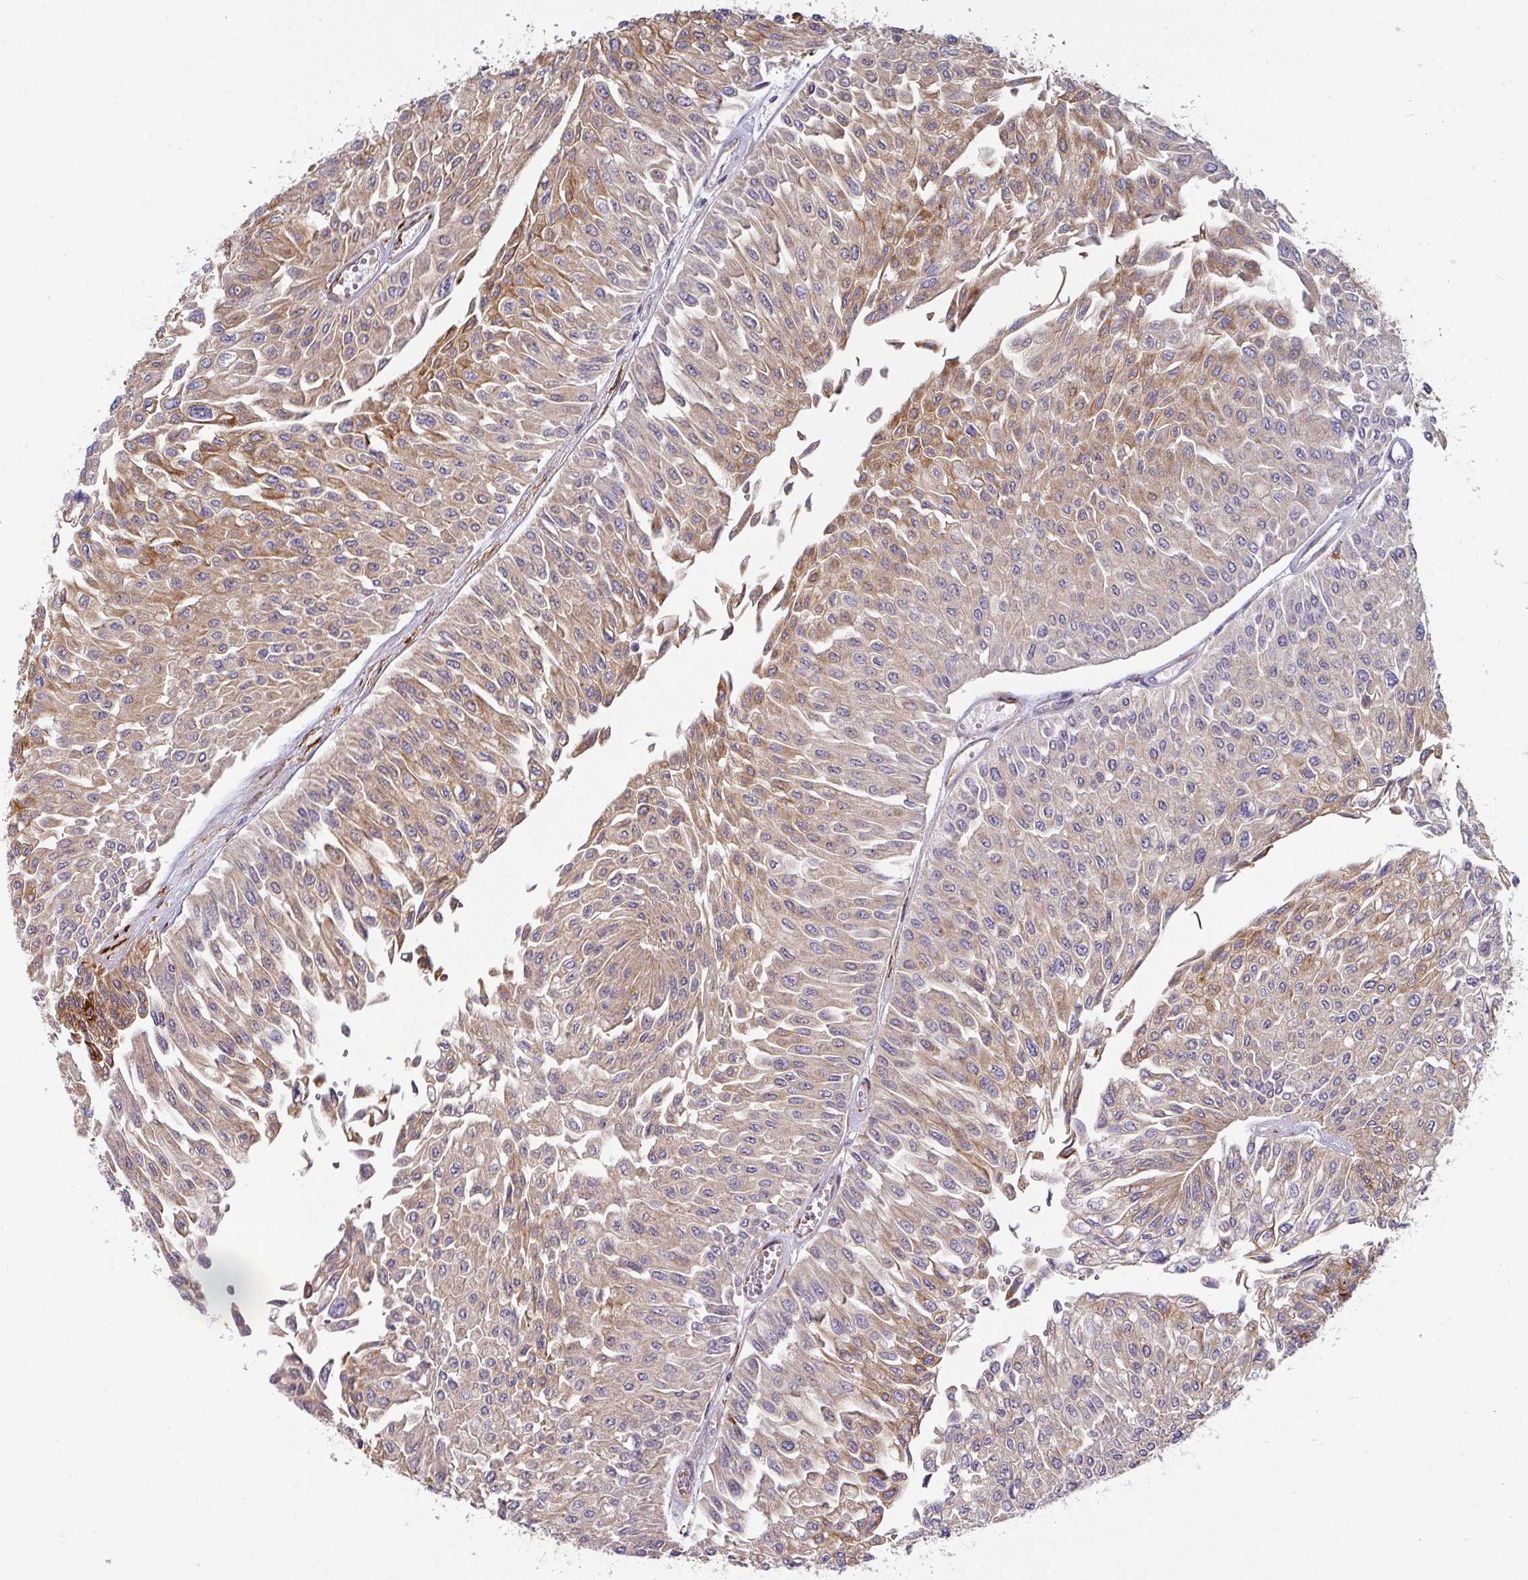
{"staining": {"intensity": "weak", "quantity": "25%-75%", "location": "cytoplasmic/membranous"}, "tissue": "urothelial cancer", "cell_type": "Tumor cells", "image_type": "cancer", "snomed": [{"axis": "morphology", "description": "Urothelial carcinoma, Low grade"}, {"axis": "topography", "description": "Urinary bladder"}], "caption": "Immunohistochemistry (IHC) (DAB (3,3'-diaminobenzidine)) staining of human low-grade urothelial carcinoma reveals weak cytoplasmic/membranous protein expression in approximately 25%-75% of tumor cells. Nuclei are stained in blue.", "gene": "ZNF268", "patient": {"sex": "male", "age": 67}}